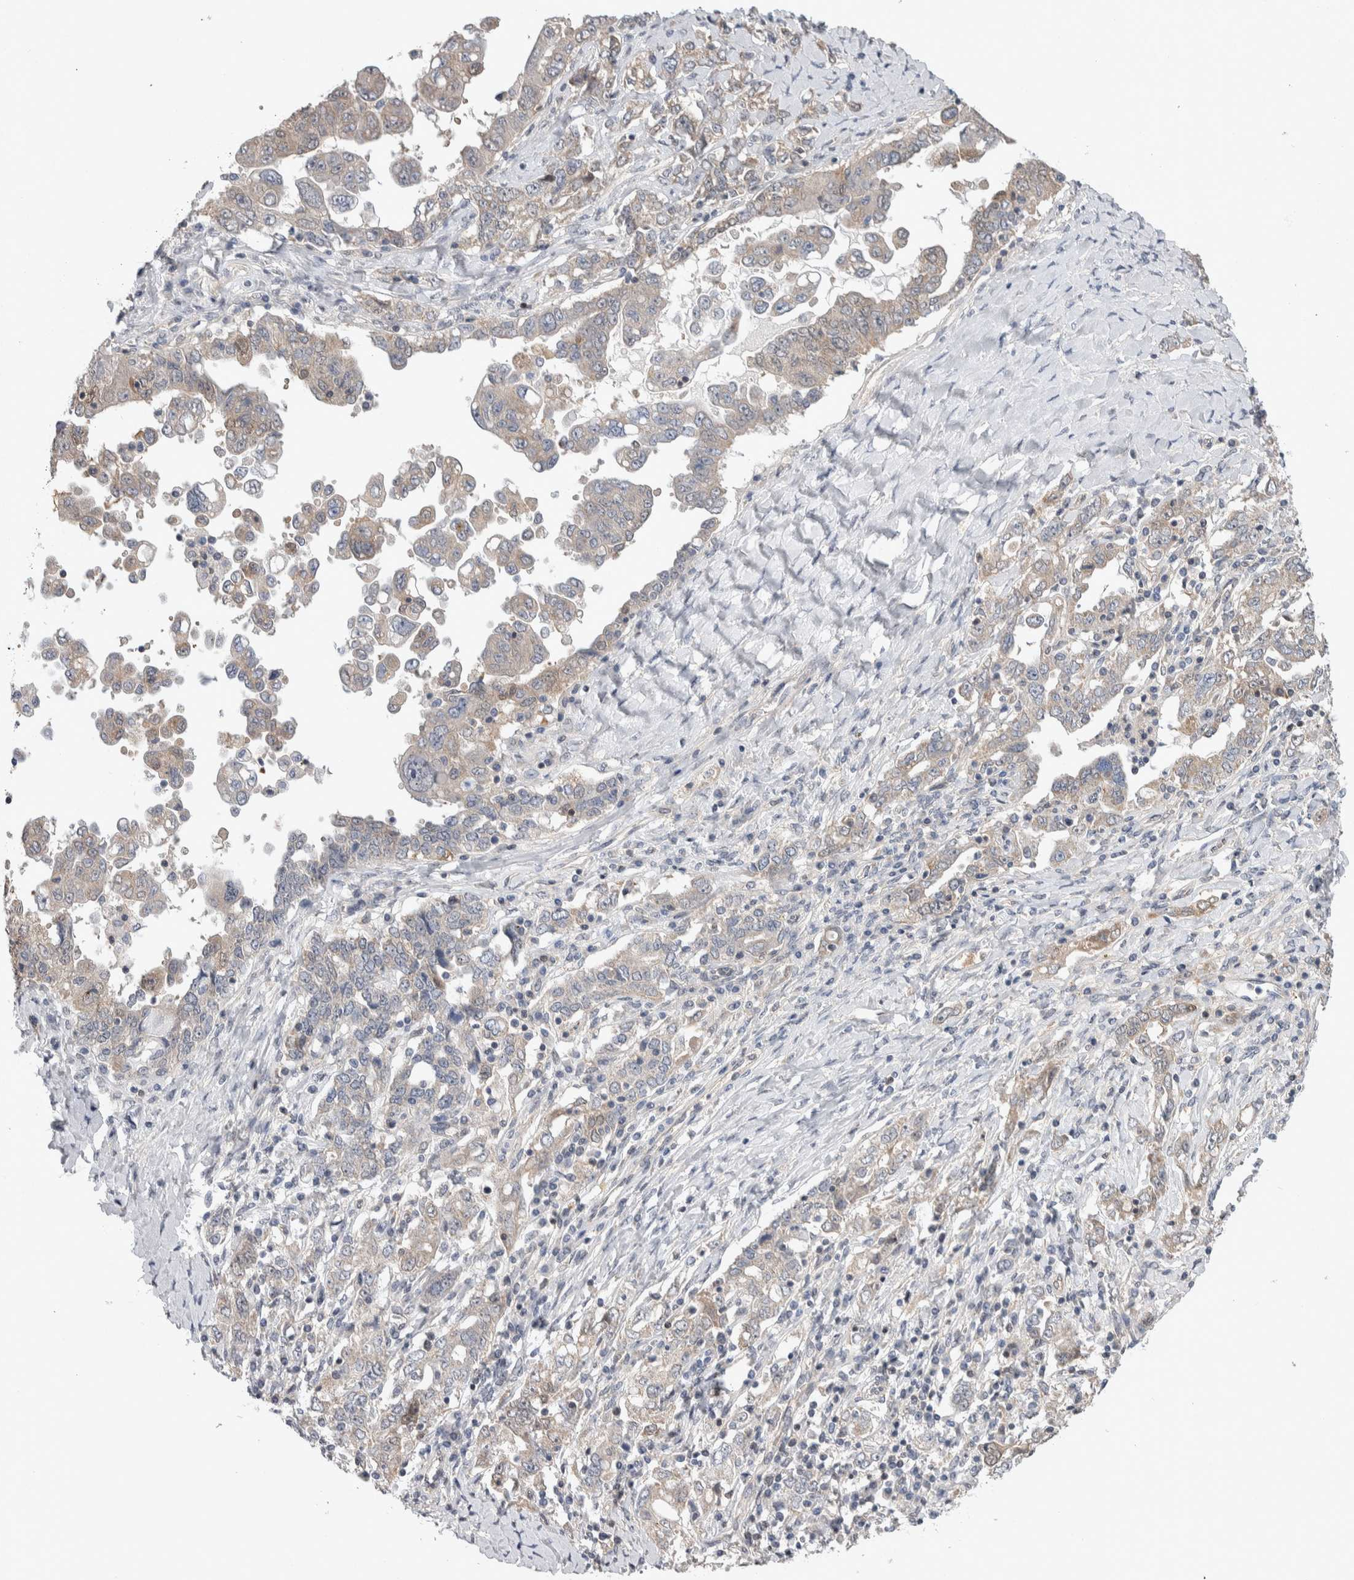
{"staining": {"intensity": "negative", "quantity": "none", "location": "none"}, "tissue": "ovarian cancer", "cell_type": "Tumor cells", "image_type": "cancer", "snomed": [{"axis": "morphology", "description": "Carcinoma, endometroid"}, {"axis": "topography", "description": "Ovary"}], "caption": "DAB immunohistochemical staining of ovarian cancer displays no significant positivity in tumor cells. Nuclei are stained in blue.", "gene": "TAX1BP1", "patient": {"sex": "female", "age": 62}}